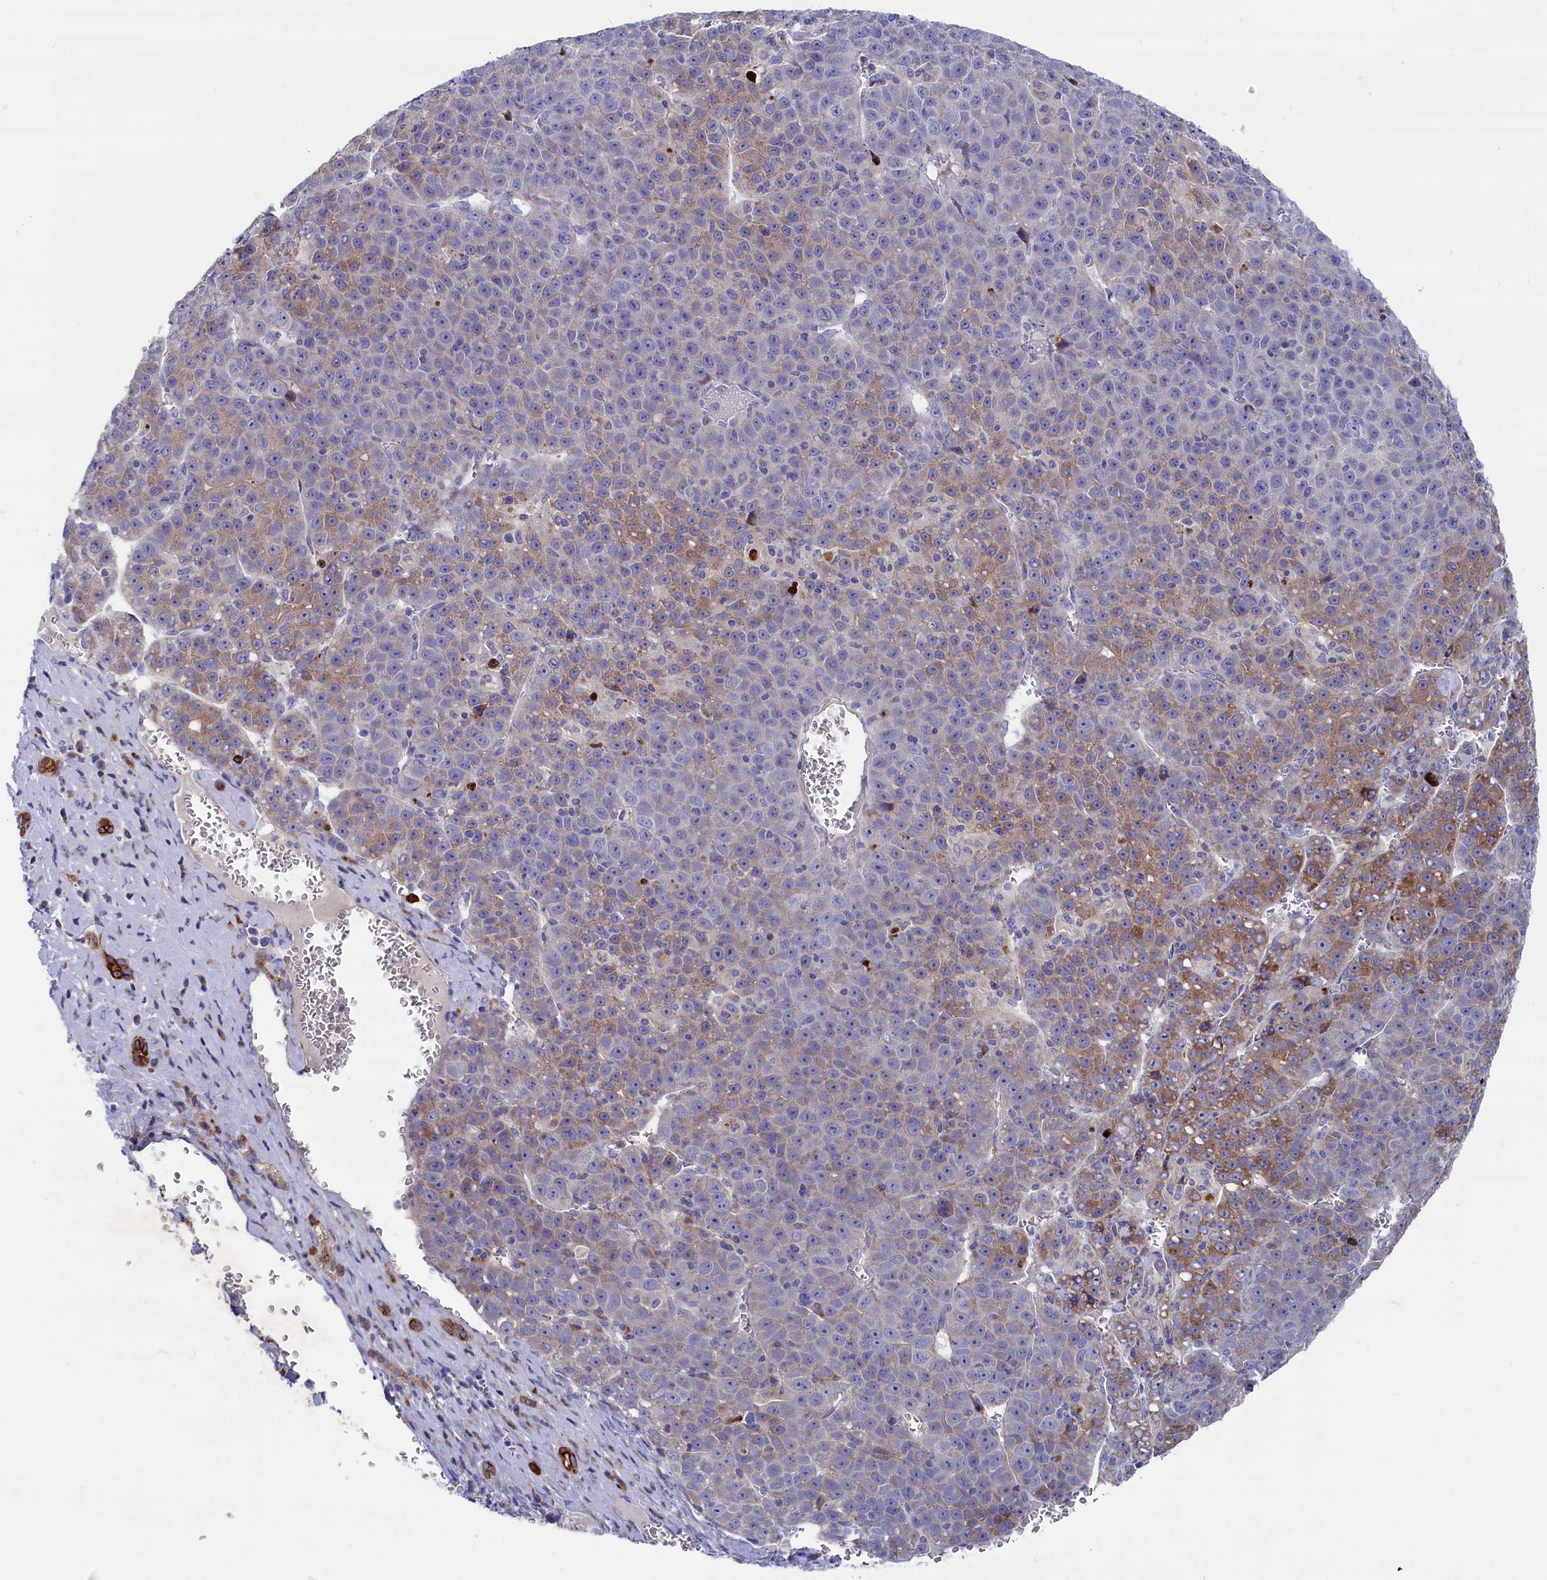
{"staining": {"intensity": "moderate", "quantity": "<25%", "location": "cytoplasmic/membranous"}, "tissue": "liver cancer", "cell_type": "Tumor cells", "image_type": "cancer", "snomed": [{"axis": "morphology", "description": "Carcinoma, Hepatocellular, NOS"}, {"axis": "topography", "description": "Liver"}], "caption": "Liver cancer (hepatocellular carcinoma) stained with IHC demonstrates moderate cytoplasmic/membranous positivity in approximately <25% of tumor cells.", "gene": "NUDT7", "patient": {"sex": "female", "age": 53}}